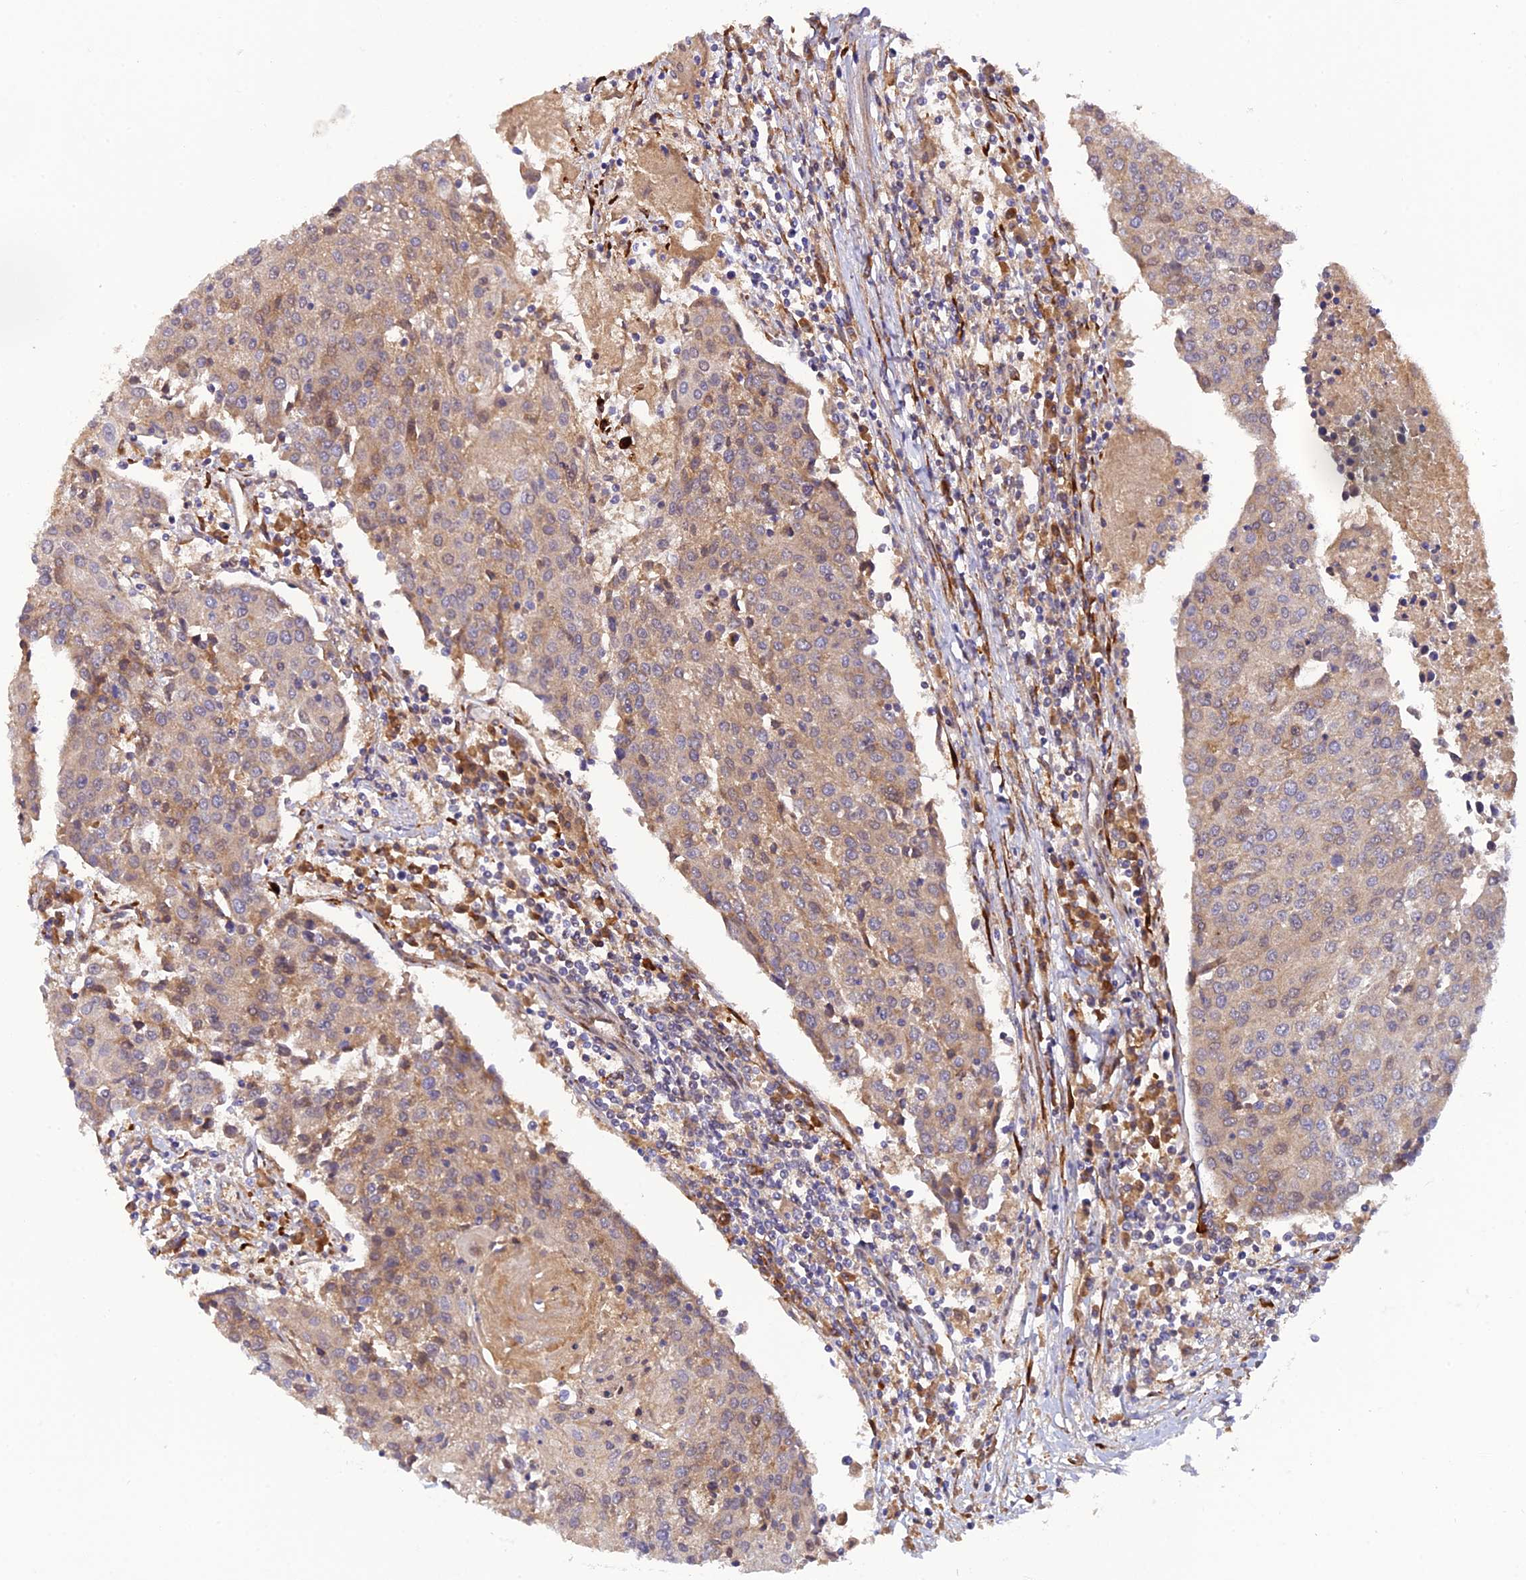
{"staining": {"intensity": "weak", "quantity": ">75%", "location": "cytoplasmic/membranous"}, "tissue": "urothelial cancer", "cell_type": "Tumor cells", "image_type": "cancer", "snomed": [{"axis": "morphology", "description": "Urothelial carcinoma, High grade"}, {"axis": "topography", "description": "Urinary bladder"}], "caption": "The micrograph shows immunohistochemical staining of urothelial cancer. There is weak cytoplasmic/membranous expression is identified in about >75% of tumor cells. (DAB = brown stain, brightfield microscopy at high magnification).", "gene": "P3H3", "patient": {"sex": "female", "age": 85}}